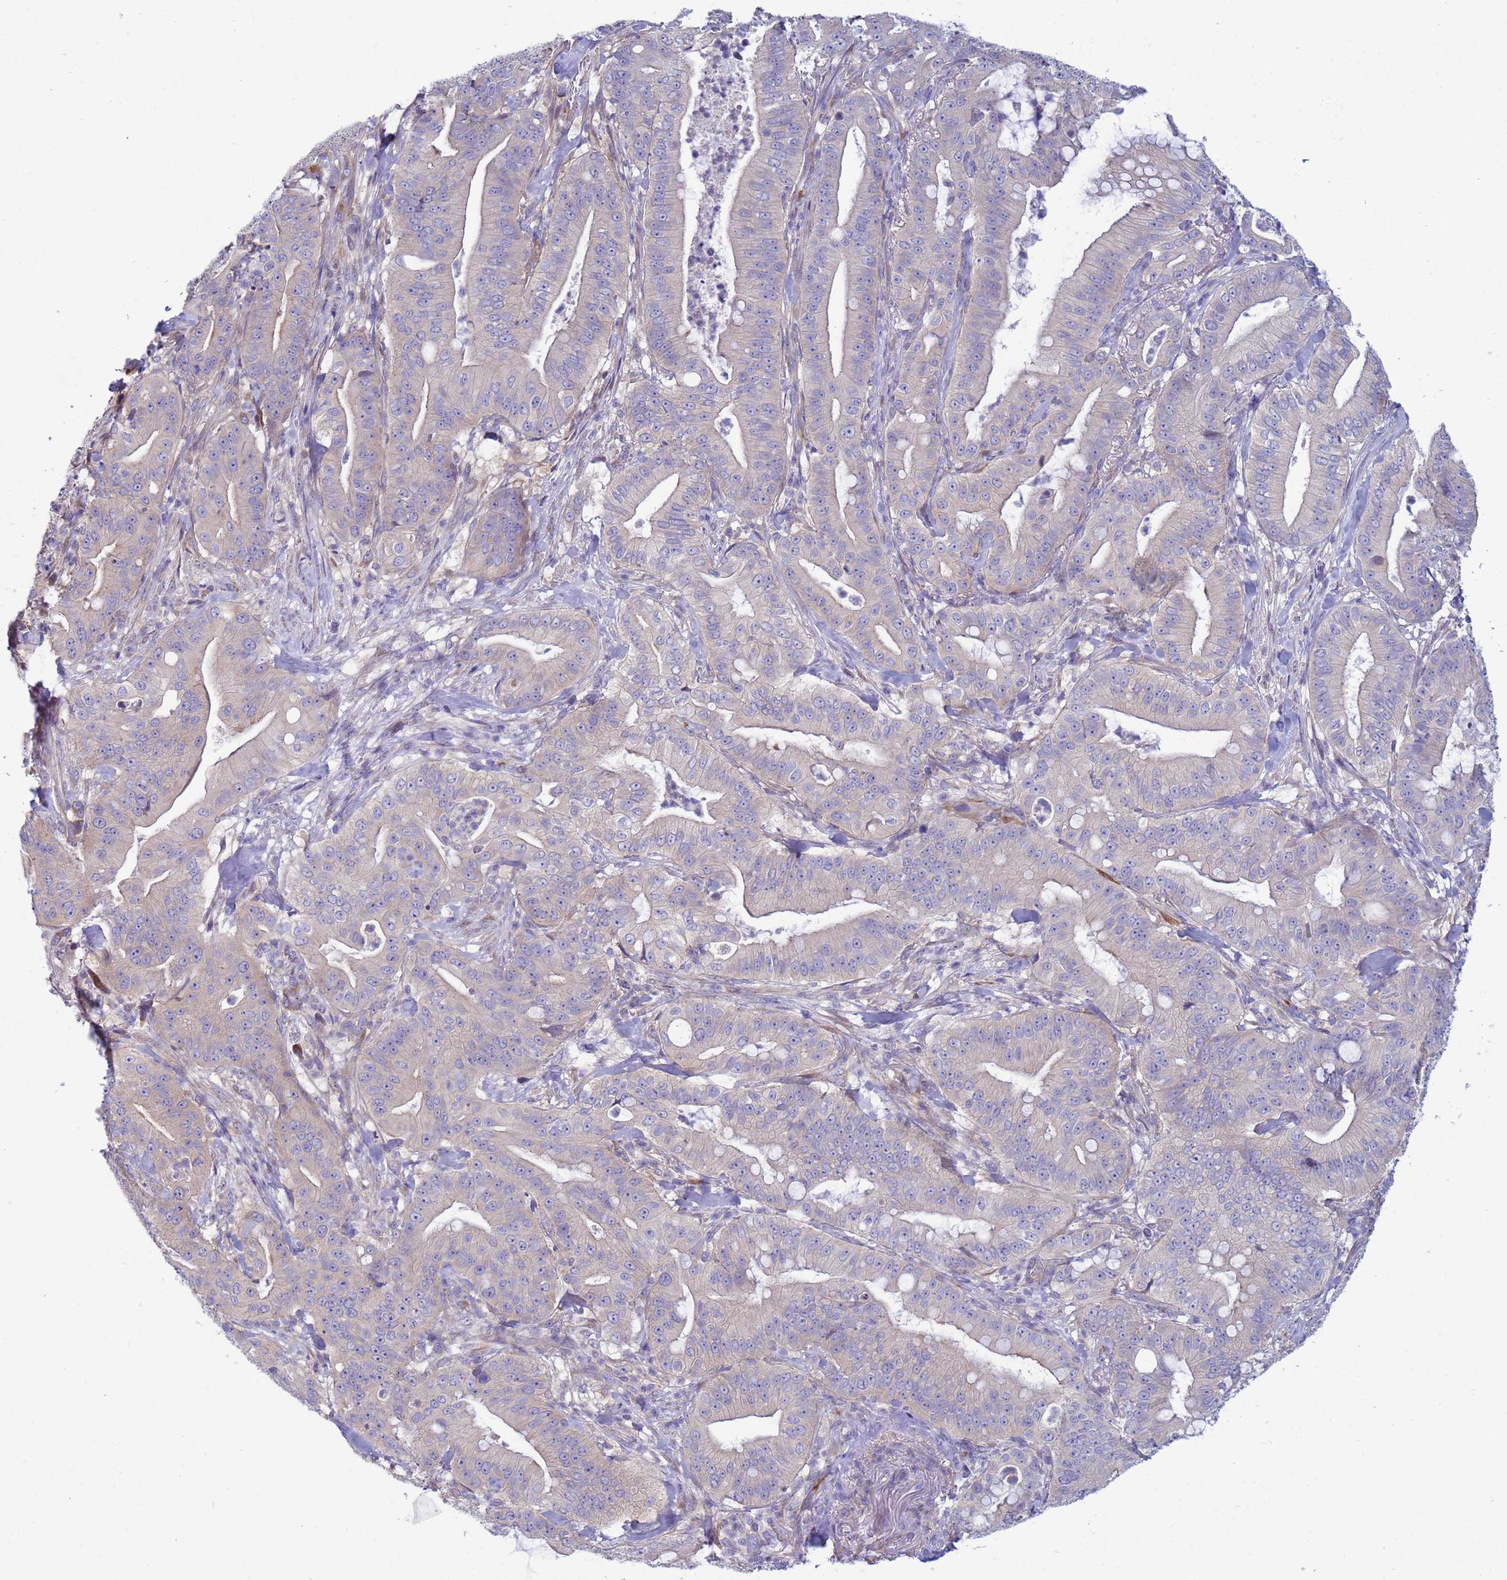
{"staining": {"intensity": "negative", "quantity": "none", "location": "none"}, "tissue": "pancreatic cancer", "cell_type": "Tumor cells", "image_type": "cancer", "snomed": [{"axis": "morphology", "description": "Adenocarcinoma, NOS"}, {"axis": "topography", "description": "Pancreas"}], "caption": "DAB immunohistochemical staining of human pancreatic cancer displays no significant staining in tumor cells. Nuclei are stained in blue.", "gene": "TRPC6", "patient": {"sex": "male", "age": 71}}